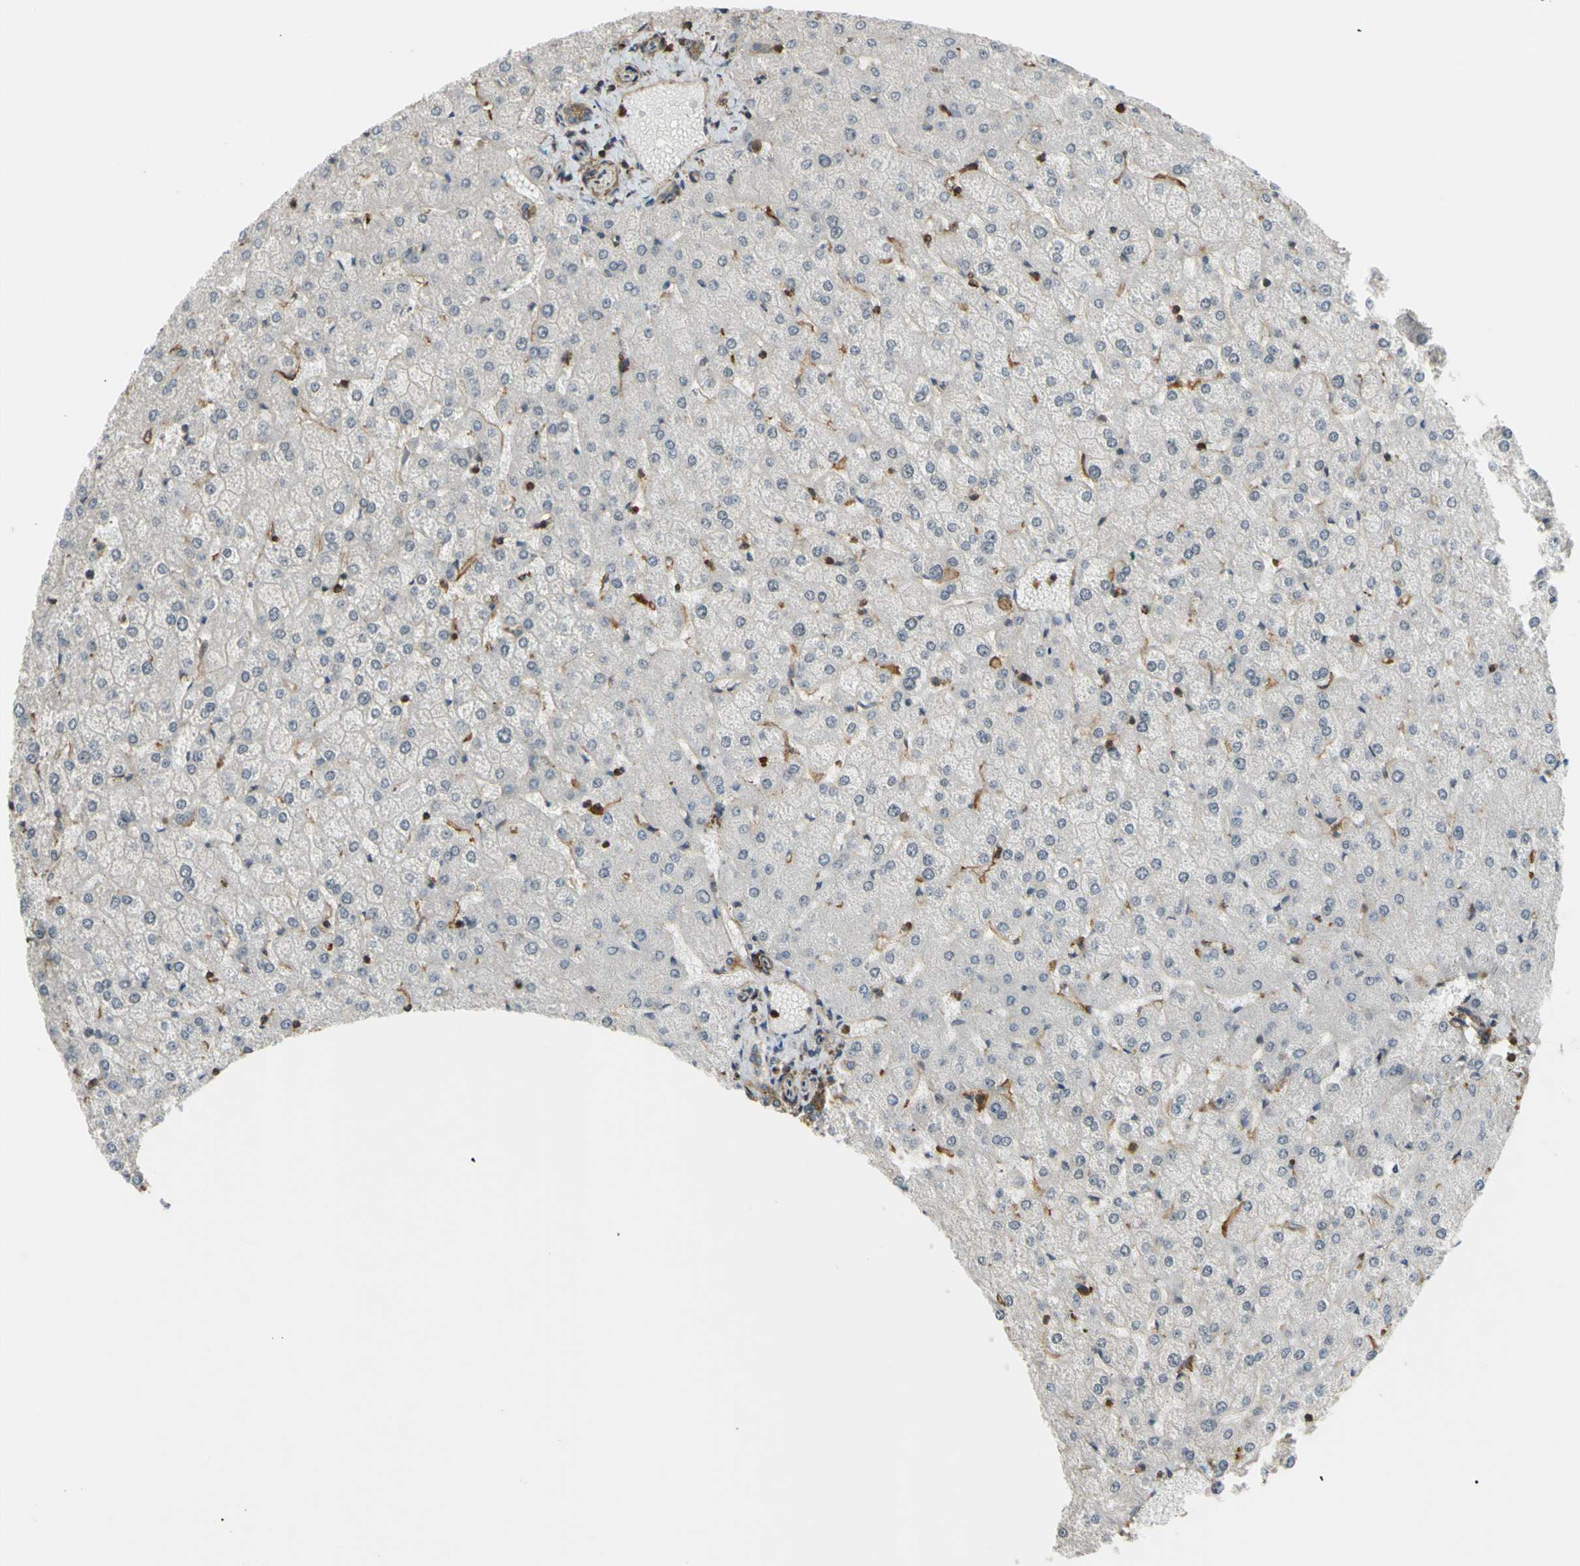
{"staining": {"intensity": "moderate", "quantity": ">75%", "location": "cytoplasmic/membranous"}, "tissue": "liver", "cell_type": "Cholangiocytes", "image_type": "normal", "snomed": [{"axis": "morphology", "description": "Normal tissue, NOS"}, {"axis": "topography", "description": "Liver"}], "caption": "Moderate cytoplasmic/membranous protein expression is appreciated in approximately >75% of cholangiocytes in liver.", "gene": "ADD3", "patient": {"sex": "female", "age": 32}}